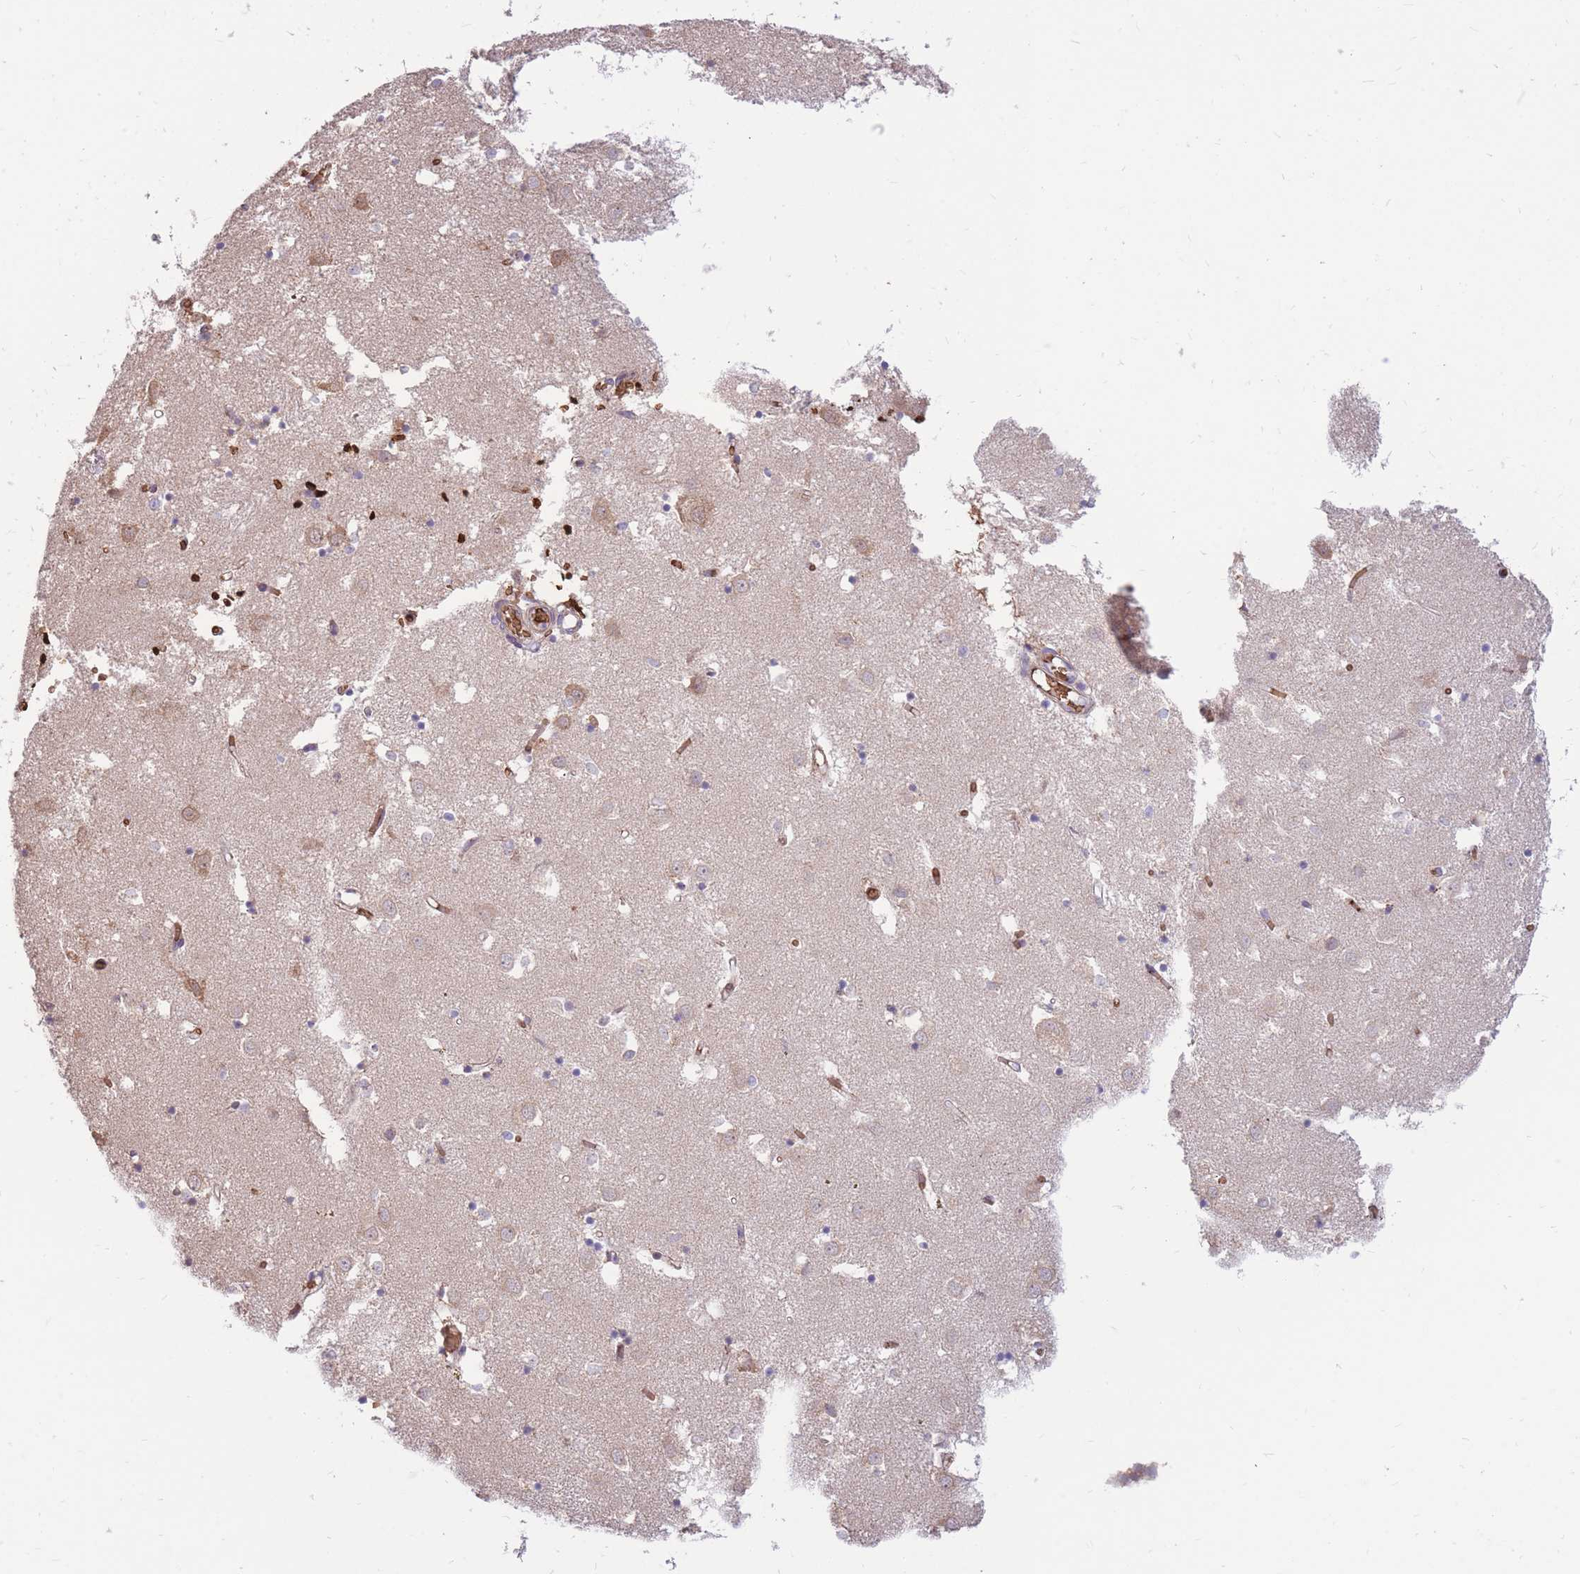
{"staining": {"intensity": "weak", "quantity": "<25%", "location": "cytoplasmic/membranous"}, "tissue": "caudate", "cell_type": "Glial cells", "image_type": "normal", "snomed": [{"axis": "morphology", "description": "Normal tissue, NOS"}, {"axis": "topography", "description": "Lateral ventricle wall"}], "caption": "Immunohistochemical staining of normal caudate reveals no significant positivity in glial cells.", "gene": "ATP10D", "patient": {"sex": "male", "age": 70}}